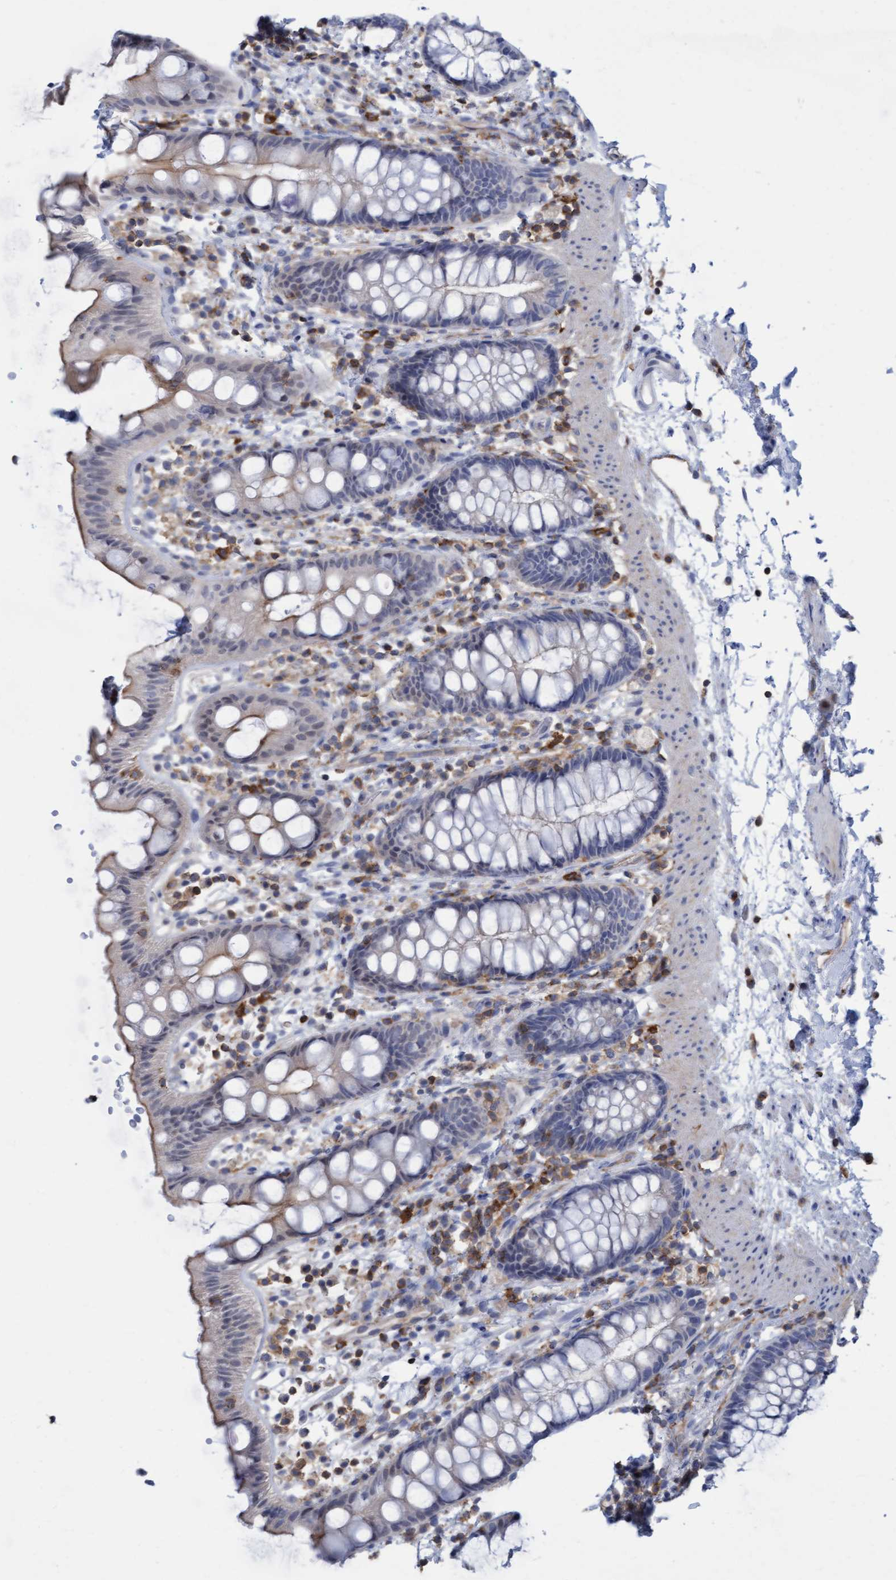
{"staining": {"intensity": "moderate", "quantity": "<25%", "location": "cytoplasmic/membranous"}, "tissue": "rectum", "cell_type": "Glandular cells", "image_type": "normal", "snomed": [{"axis": "morphology", "description": "Normal tissue, NOS"}, {"axis": "topography", "description": "Rectum"}], "caption": "Protein positivity by IHC demonstrates moderate cytoplasmic/membranous expression in approximately <25% of glandular cells in unremarkable rectum.", "gene": "FNBP1", "patient": {"sex": "female", "age": 65}}